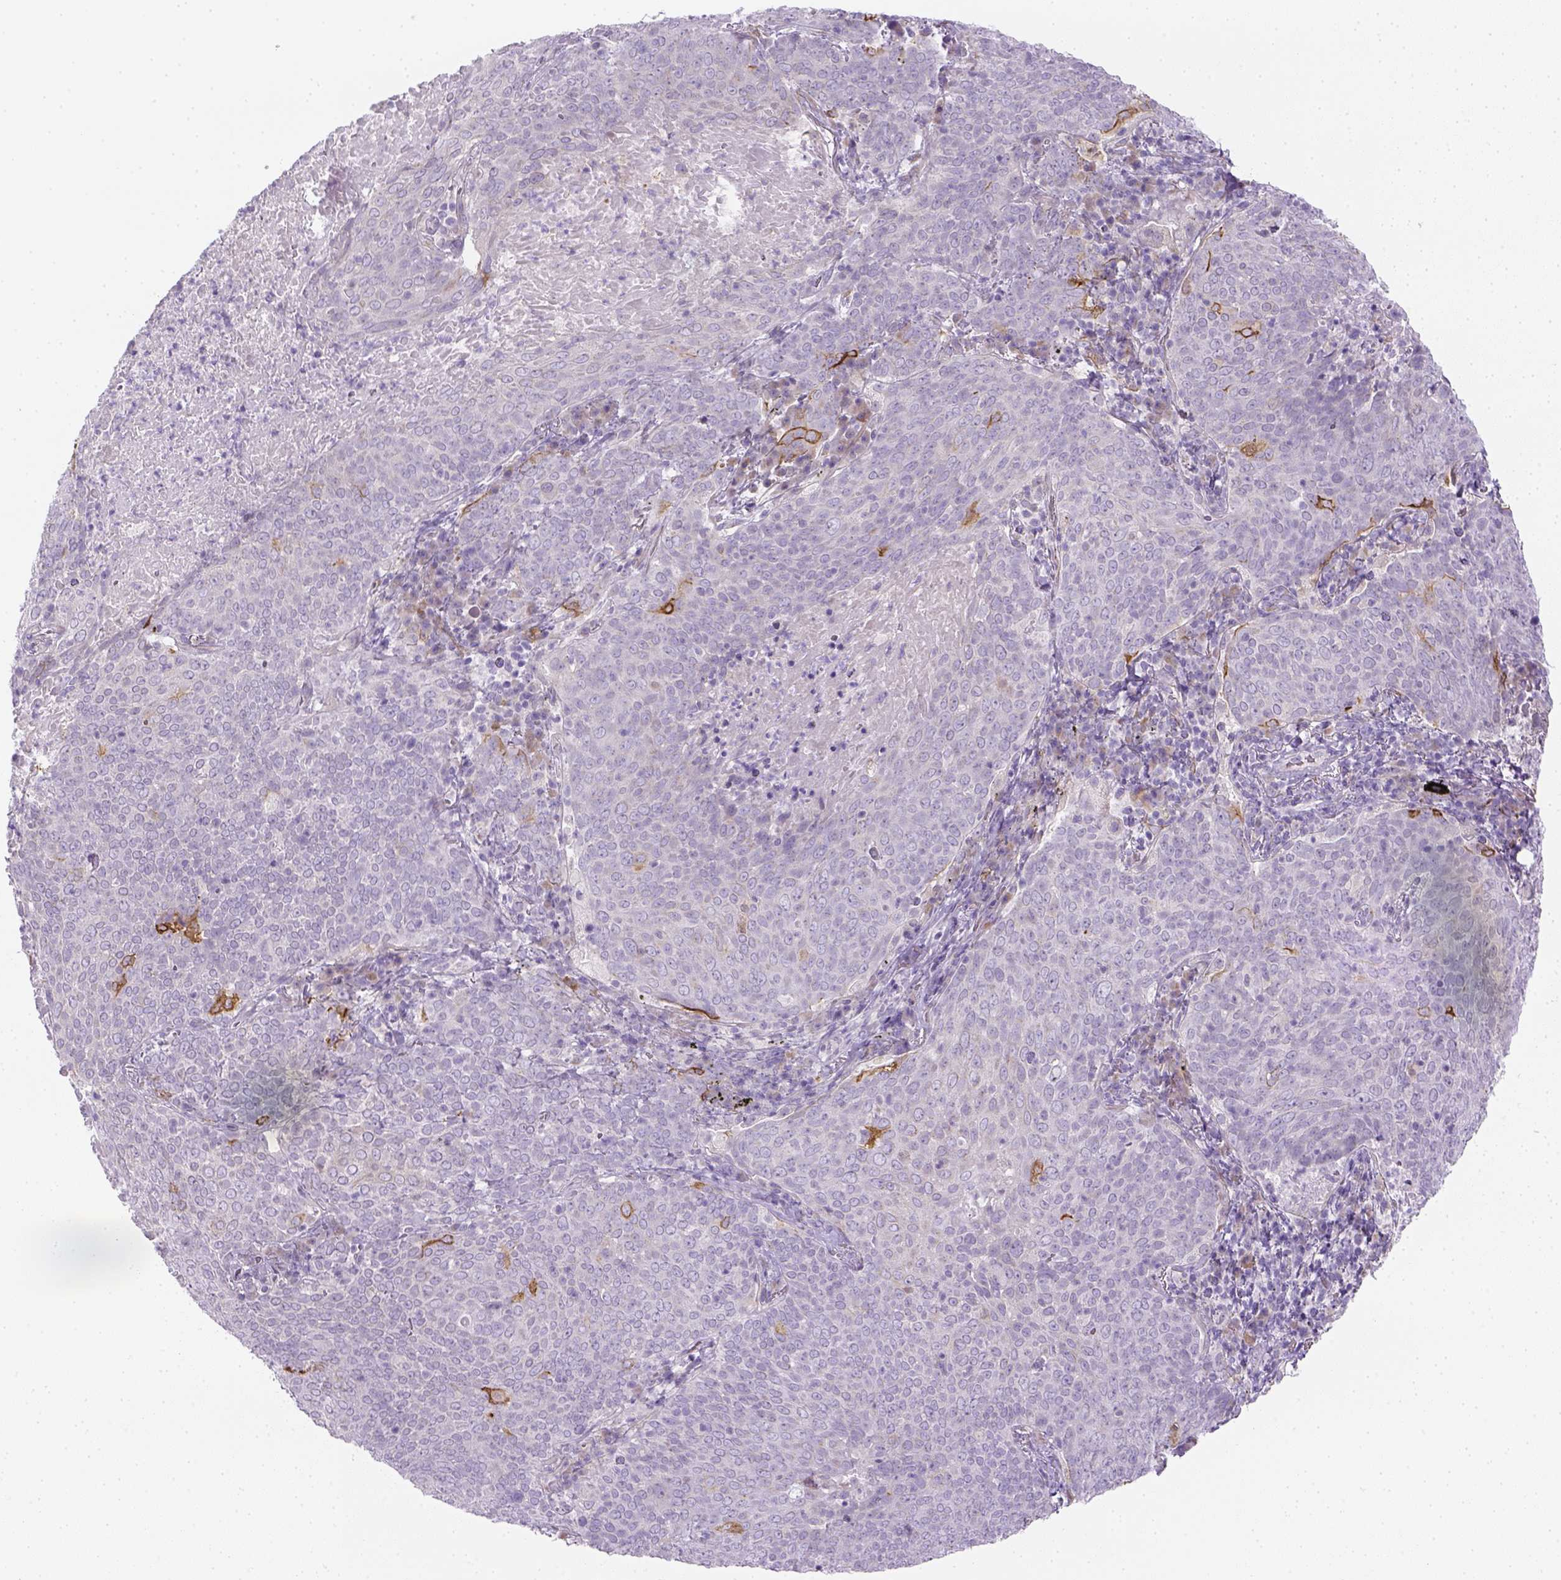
{"staining": {"intensity": "strong", "quantity": "<25%", "location": "cytoplasmic/membranous"}, "tissue": "lung cancer", "cell_type": "Tumor cells", "image_type": "cancer", "snomed": [{"axis": "morphology", "description": "Squamous cell carcinoma, NOS"}, {"axis": "topography", "description": "Lung"}], "caption": "IHC staining of lung cancer, which exhibits medium levels of strong cytoplasmic/membranous positivity in approximately <25% of tumor cells indicating strong cytoplasmic/membranous protein staining. The staining was performed using DAB (3,3'-diaminobenzidine) (brown) for protein detection and nuclei were counterstained in hematoxylin (blue).", "gene": "CACNB1", "patient": {"sex": "male", "age": 82}}